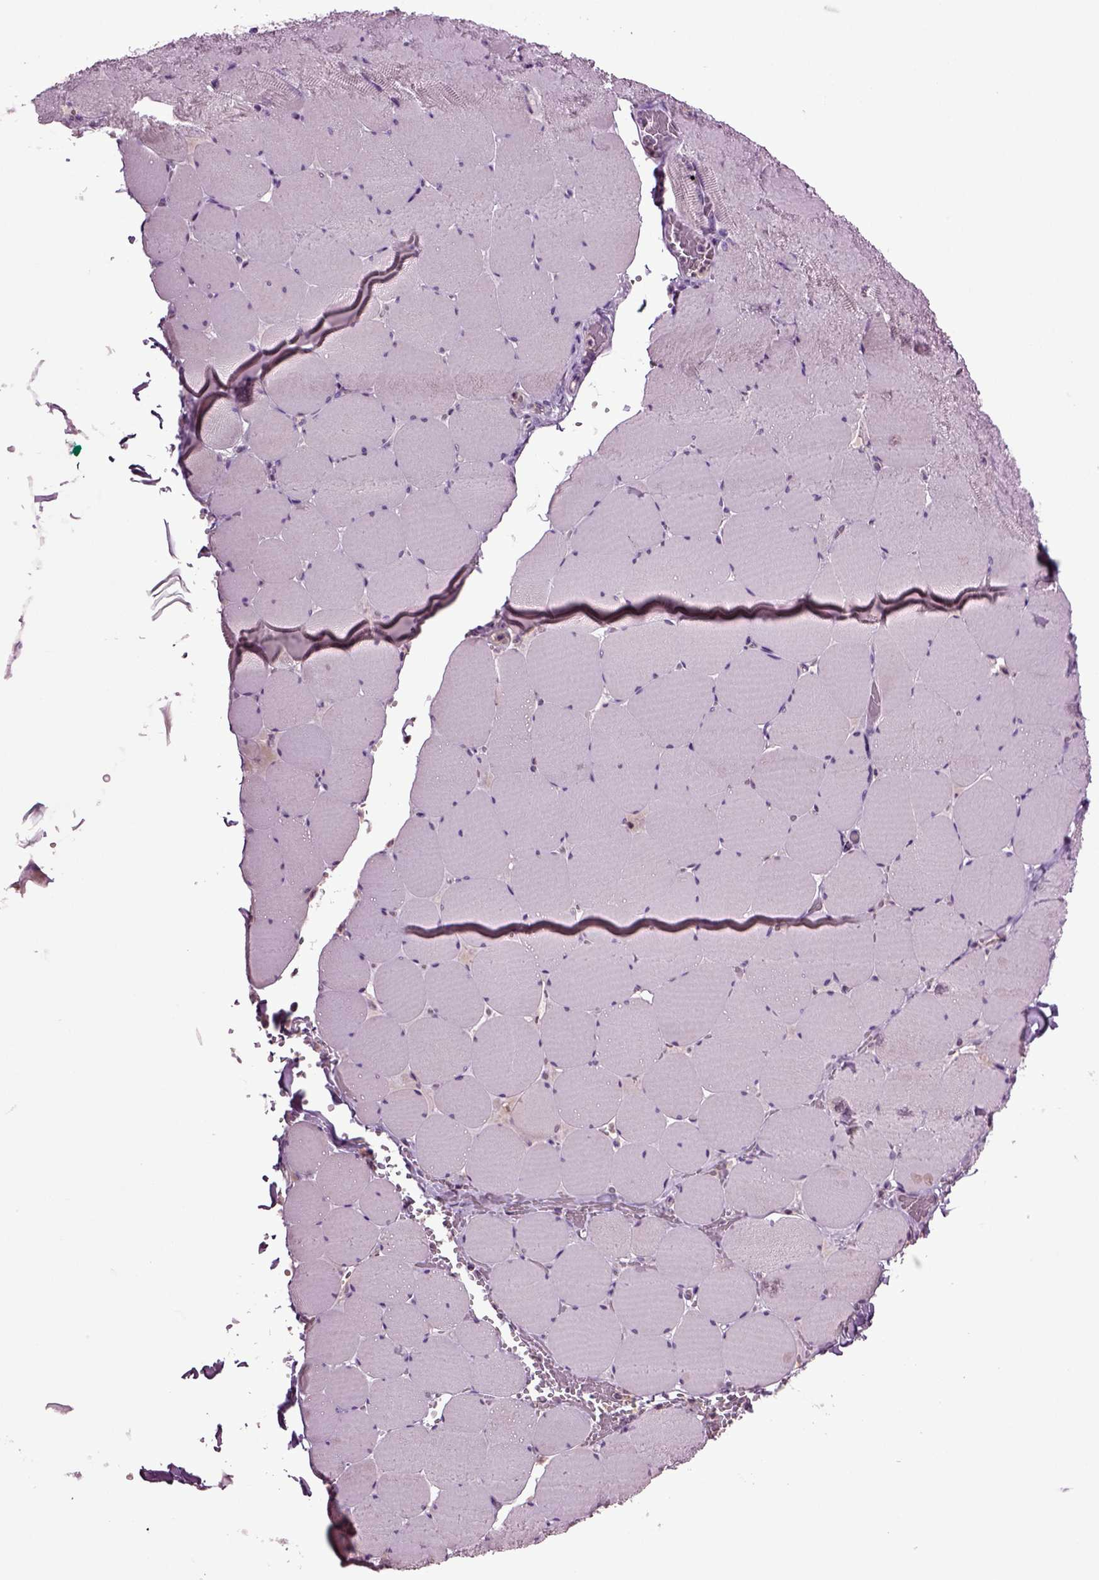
{"staining": {"intensity": "negative", "quantity": "none", "location": "none"}, "tissue": "skeletal muscle", "cell_type": "Myocytes", "image_type": "normal", "snomed": [{"axis": "morphology", "description": "Normal tissue, NOS"}, {"axis": "morphology", "description": "Malignant melanoma, Metastatic site"}, {"axis": "topography", "description": "Skeletal muscle"}], "caption": "Immunohistochemistry (IHC) photomicrograph of normal skeletal muscle stained for a protein (brown), which displays no staining in myocytes. (Immunohistochemistry (IHC), brightfield microscopy, high magnification).", "gene": "FGF11", "patient": {"sex": "male", "age": 50}}